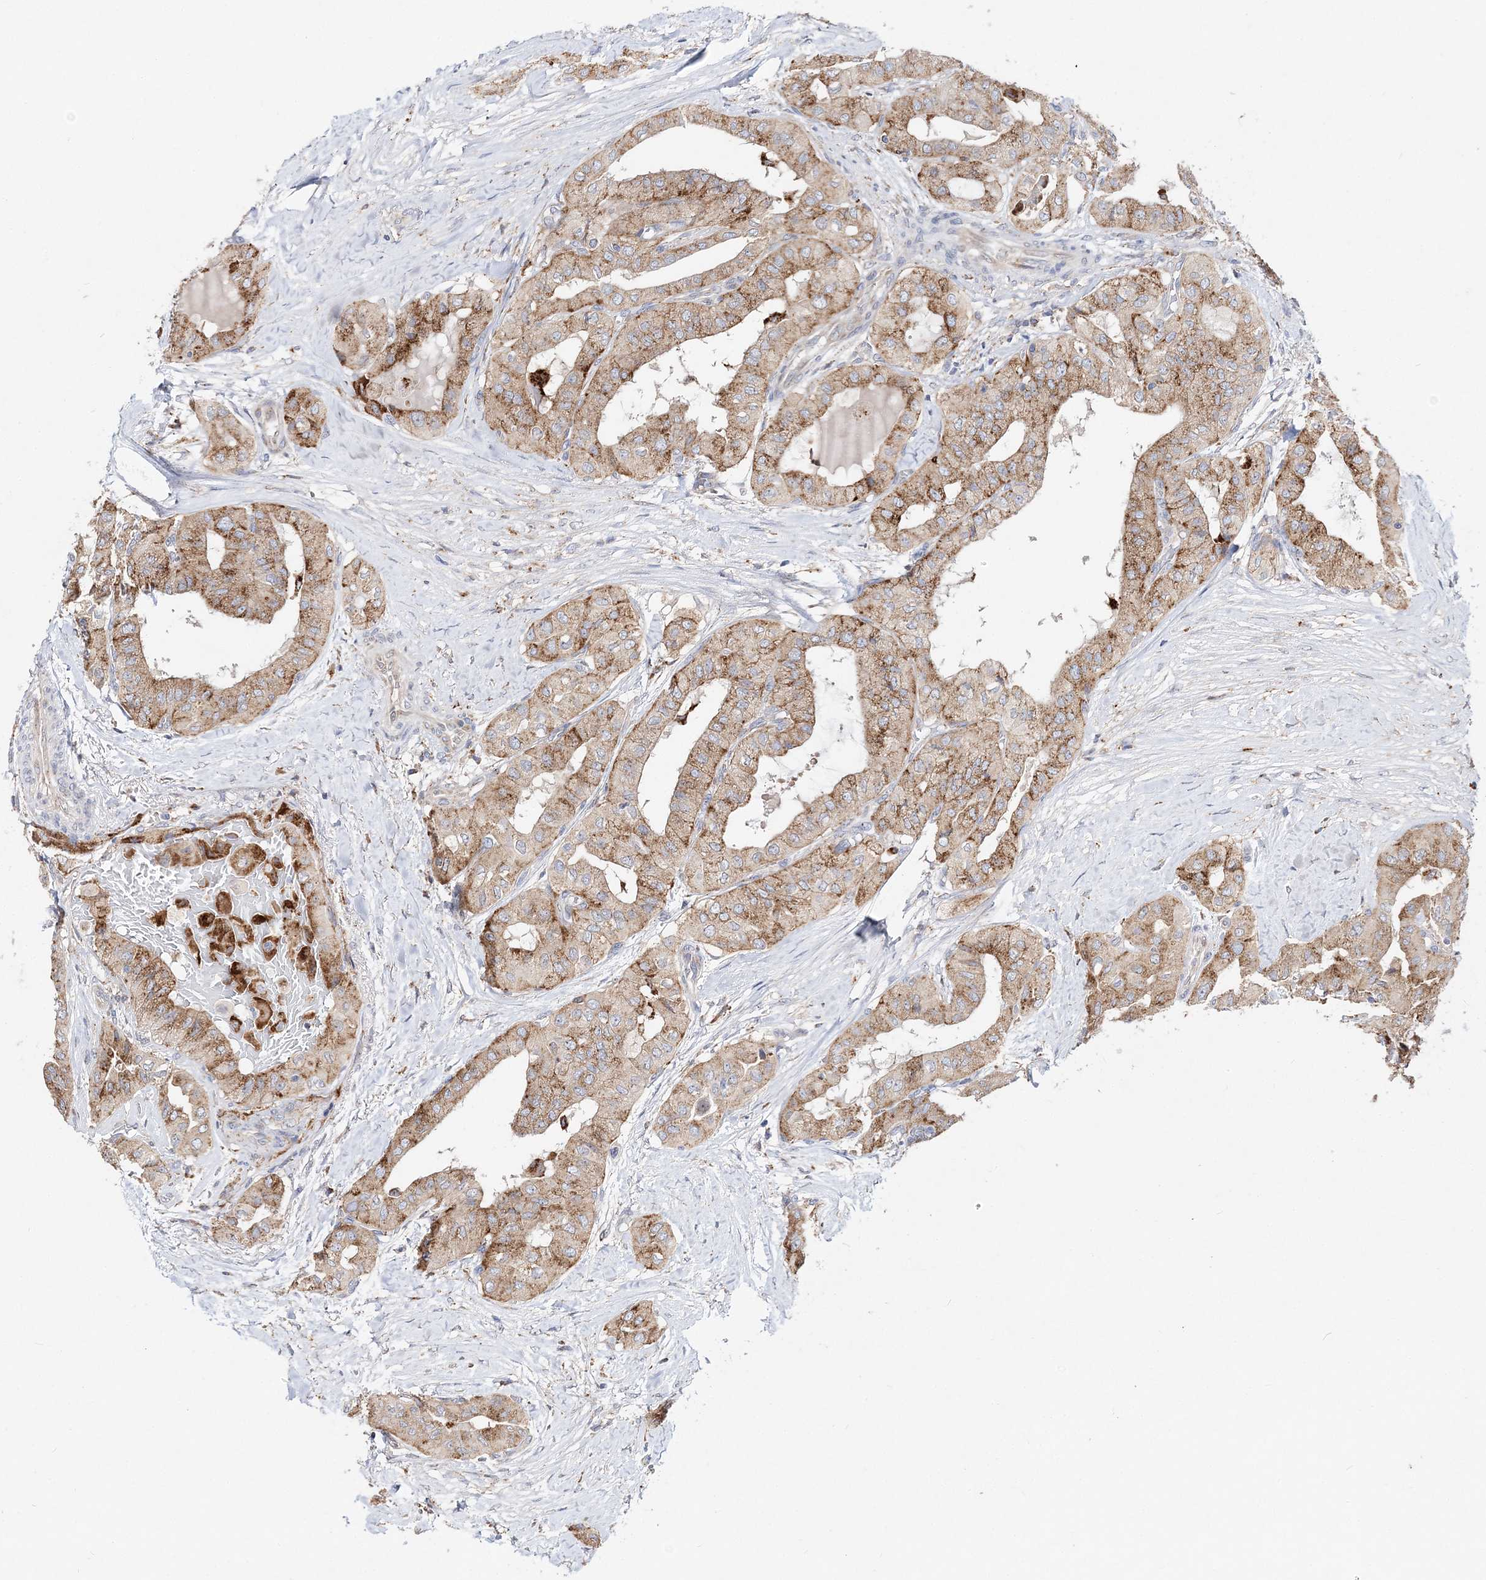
{"staining": {"intensity": "moderate", "quantity": ">75%", "location": "cytoplasmic/membranous"}, "tissue": "thyroid cancer", "cell_type": "Tumor cells", "image_type": "cancer", "snomed": [{"axis": "morphology", "description": "Papillary adenocarcinoma, NOS"}, {"axis": "topography", "description": "Thyroid gland"}], "caption": "An immunohistochemistry photomicrograph of neoplastic tissue is shown. Protein staining in brown labels moderate cytoplasmic/membranous positivity in thyroid cancer within tumor cells.", "gene": "C3orf38", "patient": {"sex": "female", "age": 59}}